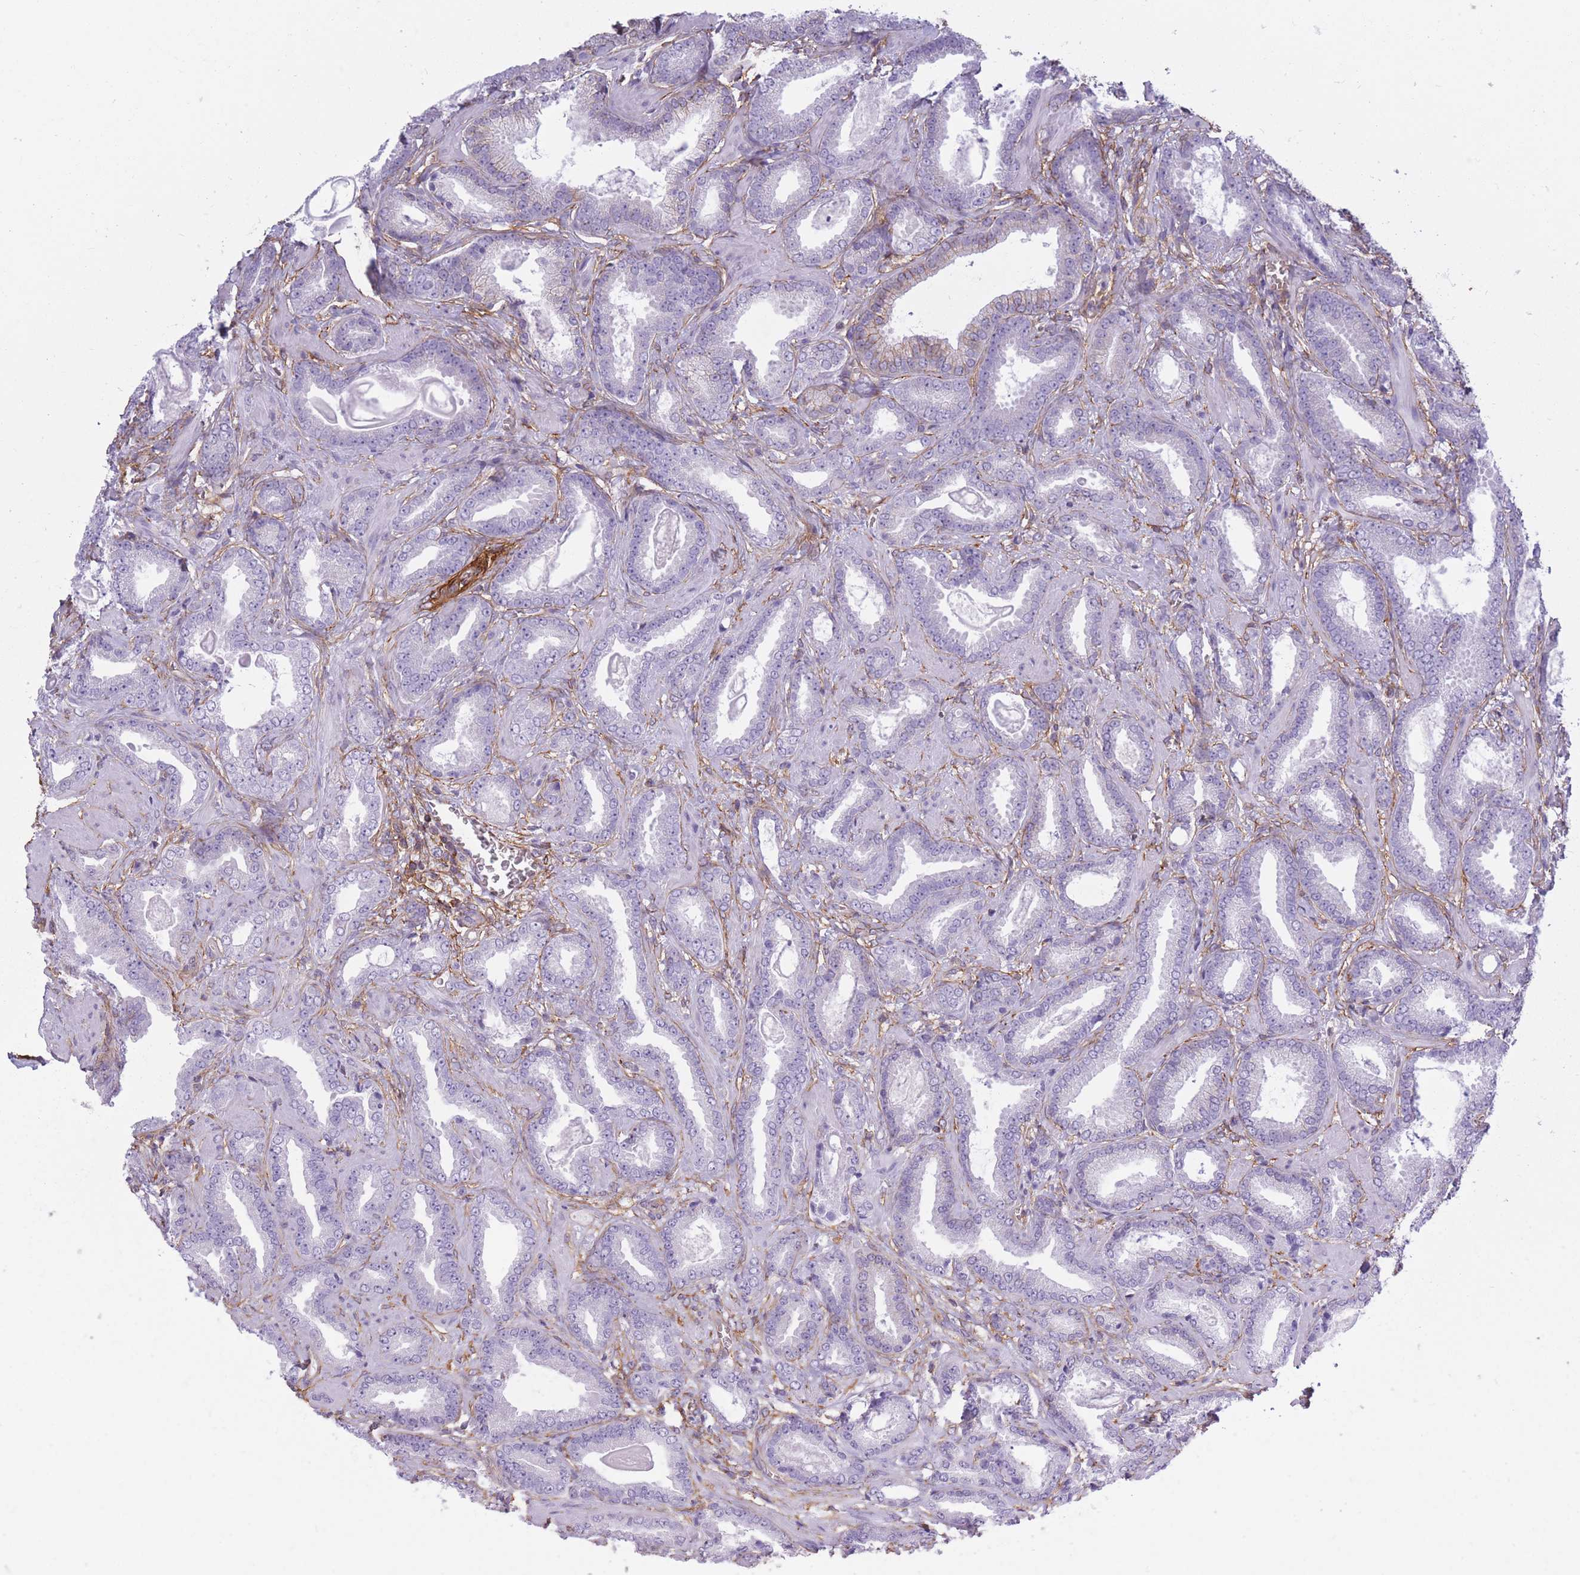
{"staining": {"intensity": "negative", "quantity": "none", "location": "none"}, "tissue": "prostate cancer", "cell_type": "Tumor cells", "image_type": "cancer", "snomed": [{"axis": "morphology", "description": "Adenocarcinoma, Low grade"}, {"axis": "topography", "description": "Prostate"}], "caption": "Immunohistochemical staining of prostate low-grade adenocarcinoma reveals no significant expression in tumor cells.", "gene": "ADD1", "patient": {"sex": "male", "age": 62}}